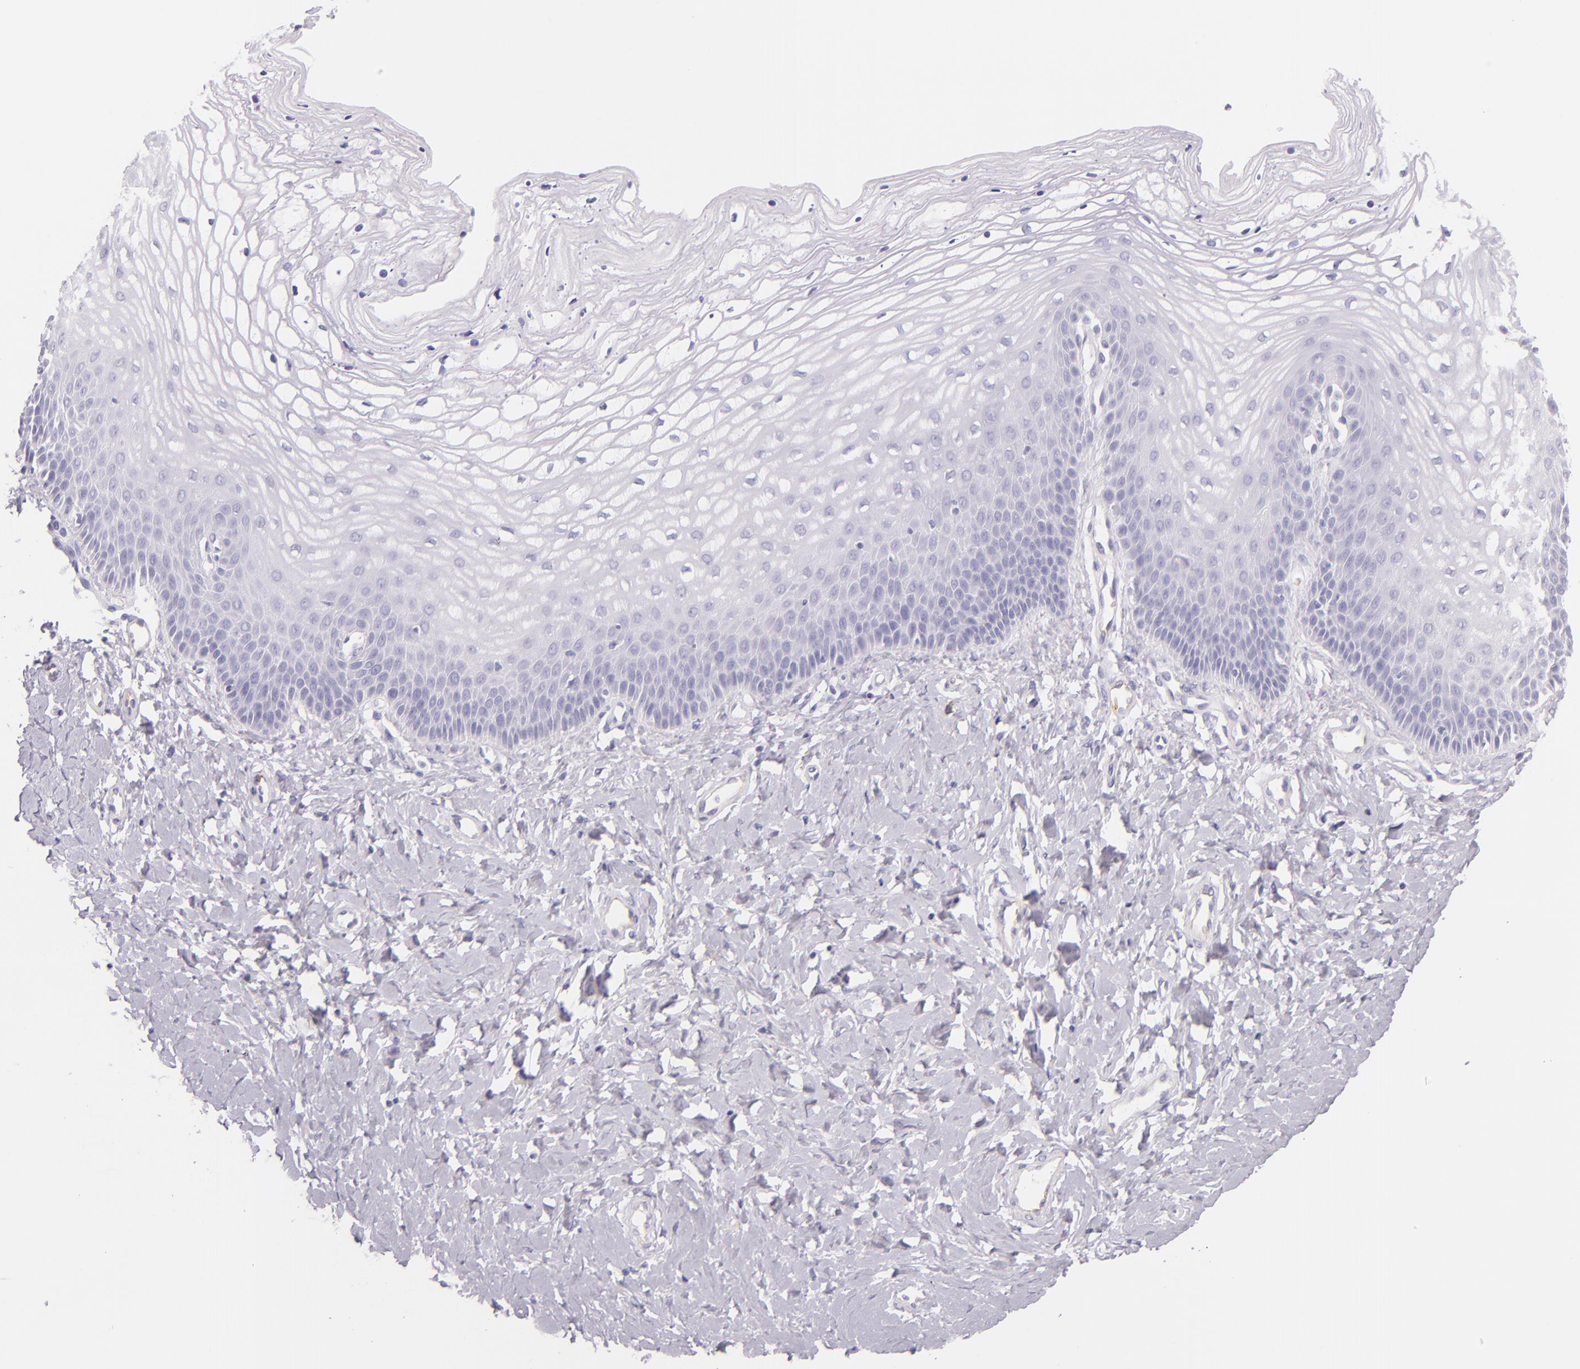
{"staining": {"intensity": "negative", "quantity": "none", "location": "none"}, "tissue": "vagina", "cell_type": "Squamous epithelial cells", "image_type": "normal", "snomed": [{"axis": "morphology", "description": "Normal tissue, NOS"}, {"axis": "topography", "description": "Vagina"}], "caption": "Protein analysis of normal vagina reveals no significant positivity in squamous epithelial cells. The staining was performed using DAB (3,3'-diaminobenzidine) to visualize the protein expression in brown, while the nuclei were stained in blue with hematoxylin (Magnification: 20x).", "gene": "ICAM1", "patient": {"sex": "female", "age": 68}}